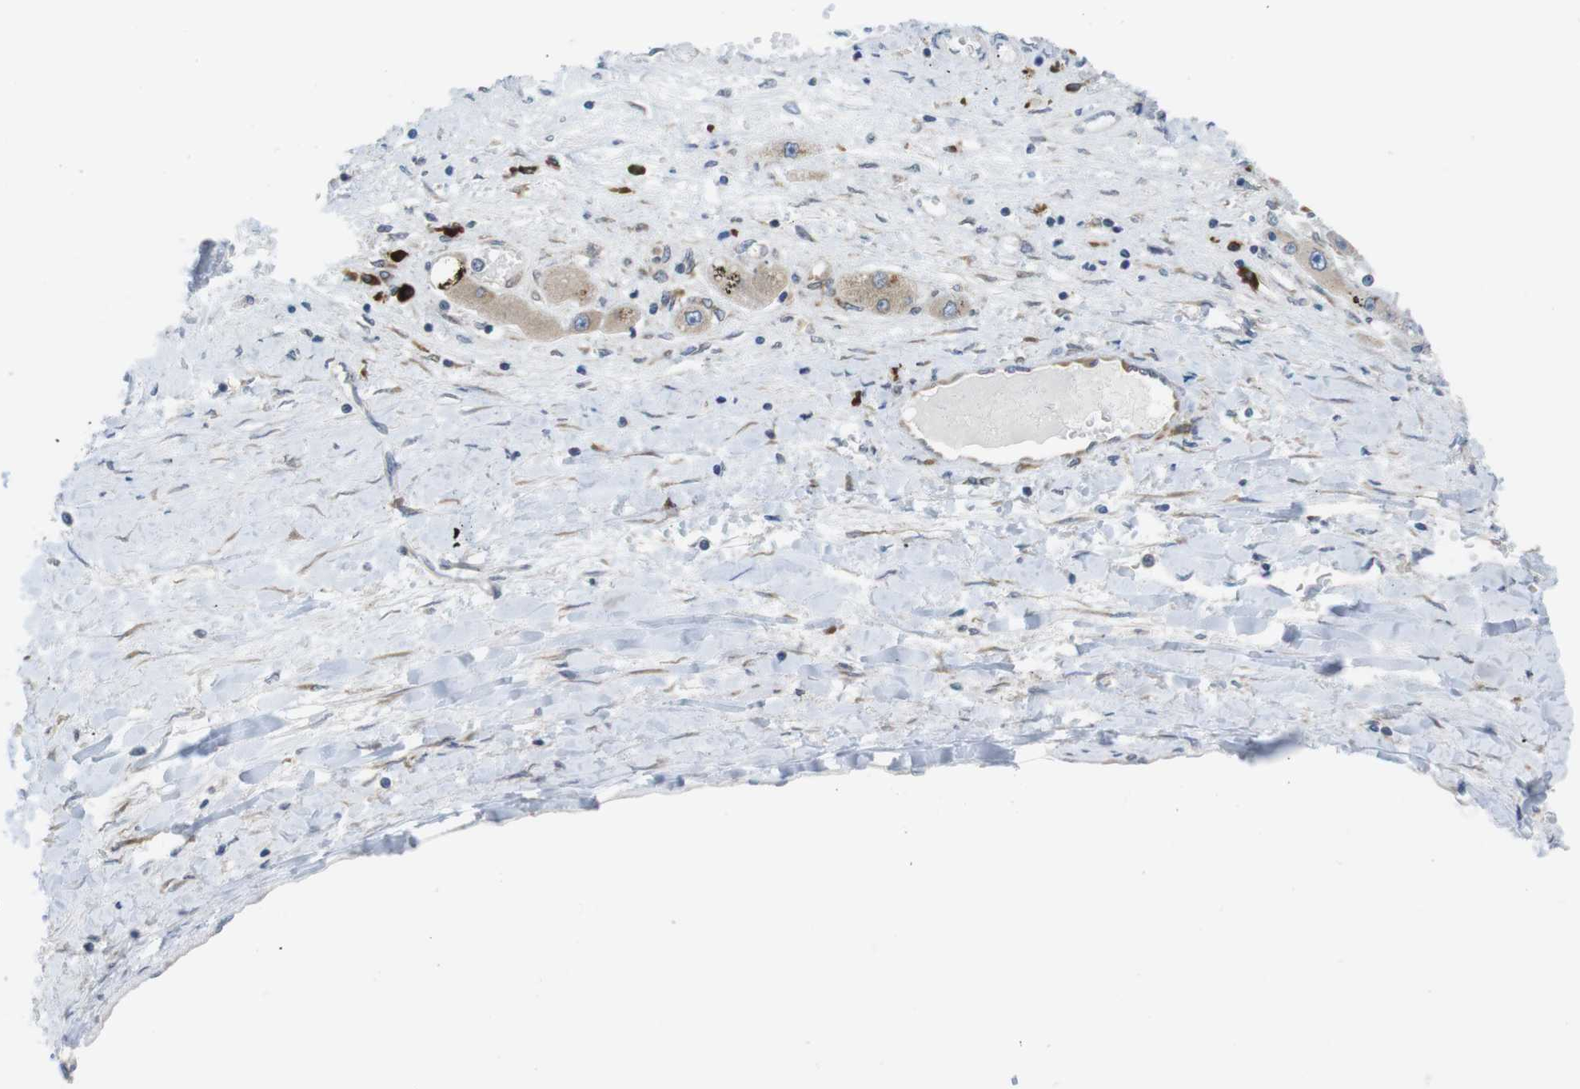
{"staining": {"intensity": "weak", "quantity": ">75%", "location": "cytoplasmic/membranous"}, "tissue": "liver cancer", "cell_type": "Tumor cells", "image_type": "cancer", "snomed": [{"axis": "morphology", "description": "Carcinoma, Hepatocellular, NOS"}, {"axis": "topography", "description": "Liver"}], "caption": "Liver cancer (hepatocellular carcinoma) was stained to show a protein in brown. There is low levels of weak cytoplasmic/membranous positivity in about >75% of tumor cells.", "gene": "ERGIC3", "patient": {"sex": "female", "age": 61}}